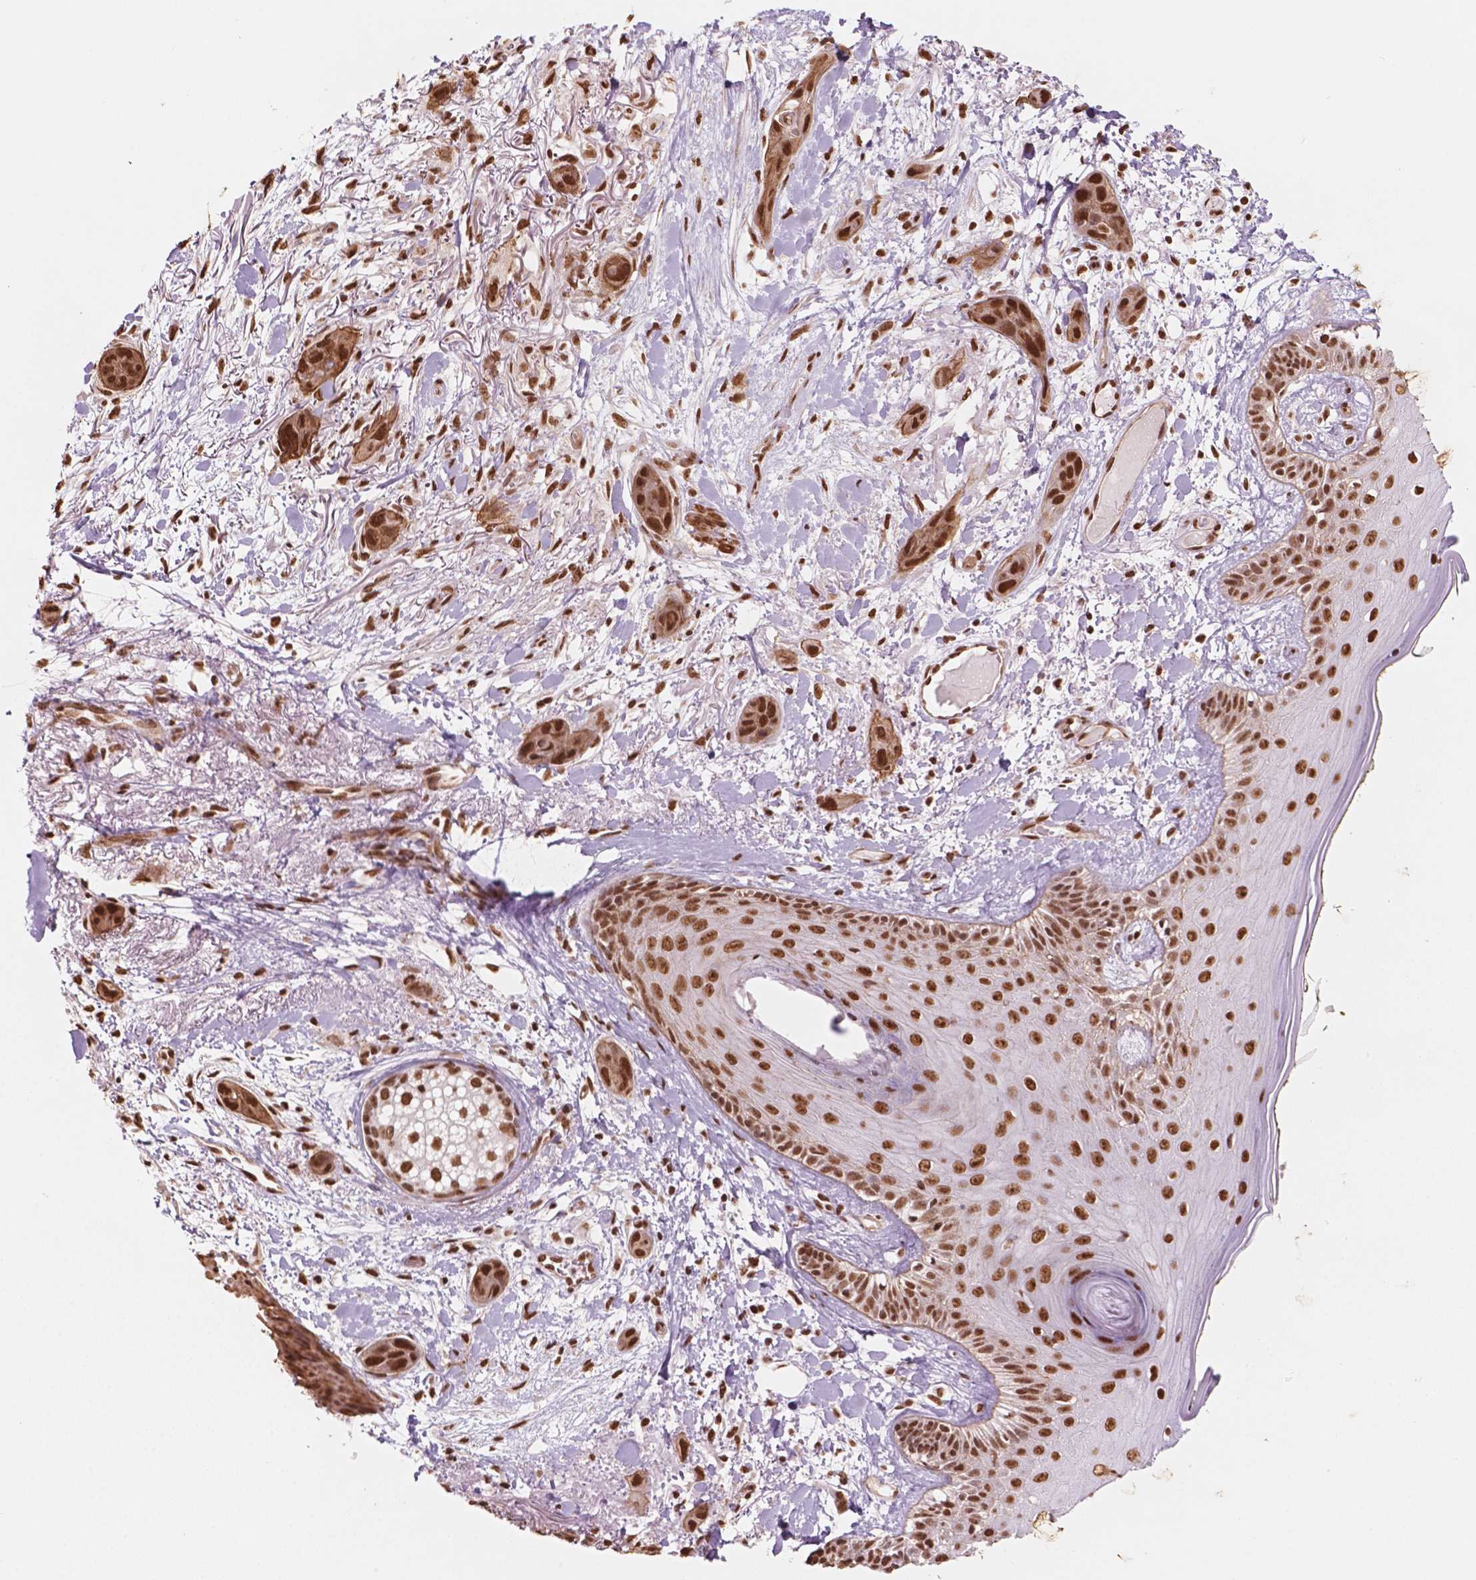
{"staining": {"intensity": "strong", "quantity": ">75%", "location": "nuclear"}, "tissue": "skin cancer", "cell_type": "Tumor cells", "image_type": "cancer", "snomed": [{"axis": "morphology", "description": "Squamous cell carcinoma, NOS"}, {"axis": "topography", "description": "Skin"}], "caption": "Immunohistochemical staining of human skin squamous cell carcinoma demonstrates strong nuclear protein staining in approximately >75% of tumor cells. (IHC, brightfield microscopy, high magnification).", "gene": "GTF3C5", "patient": {"sex": "male", "age": 79}}